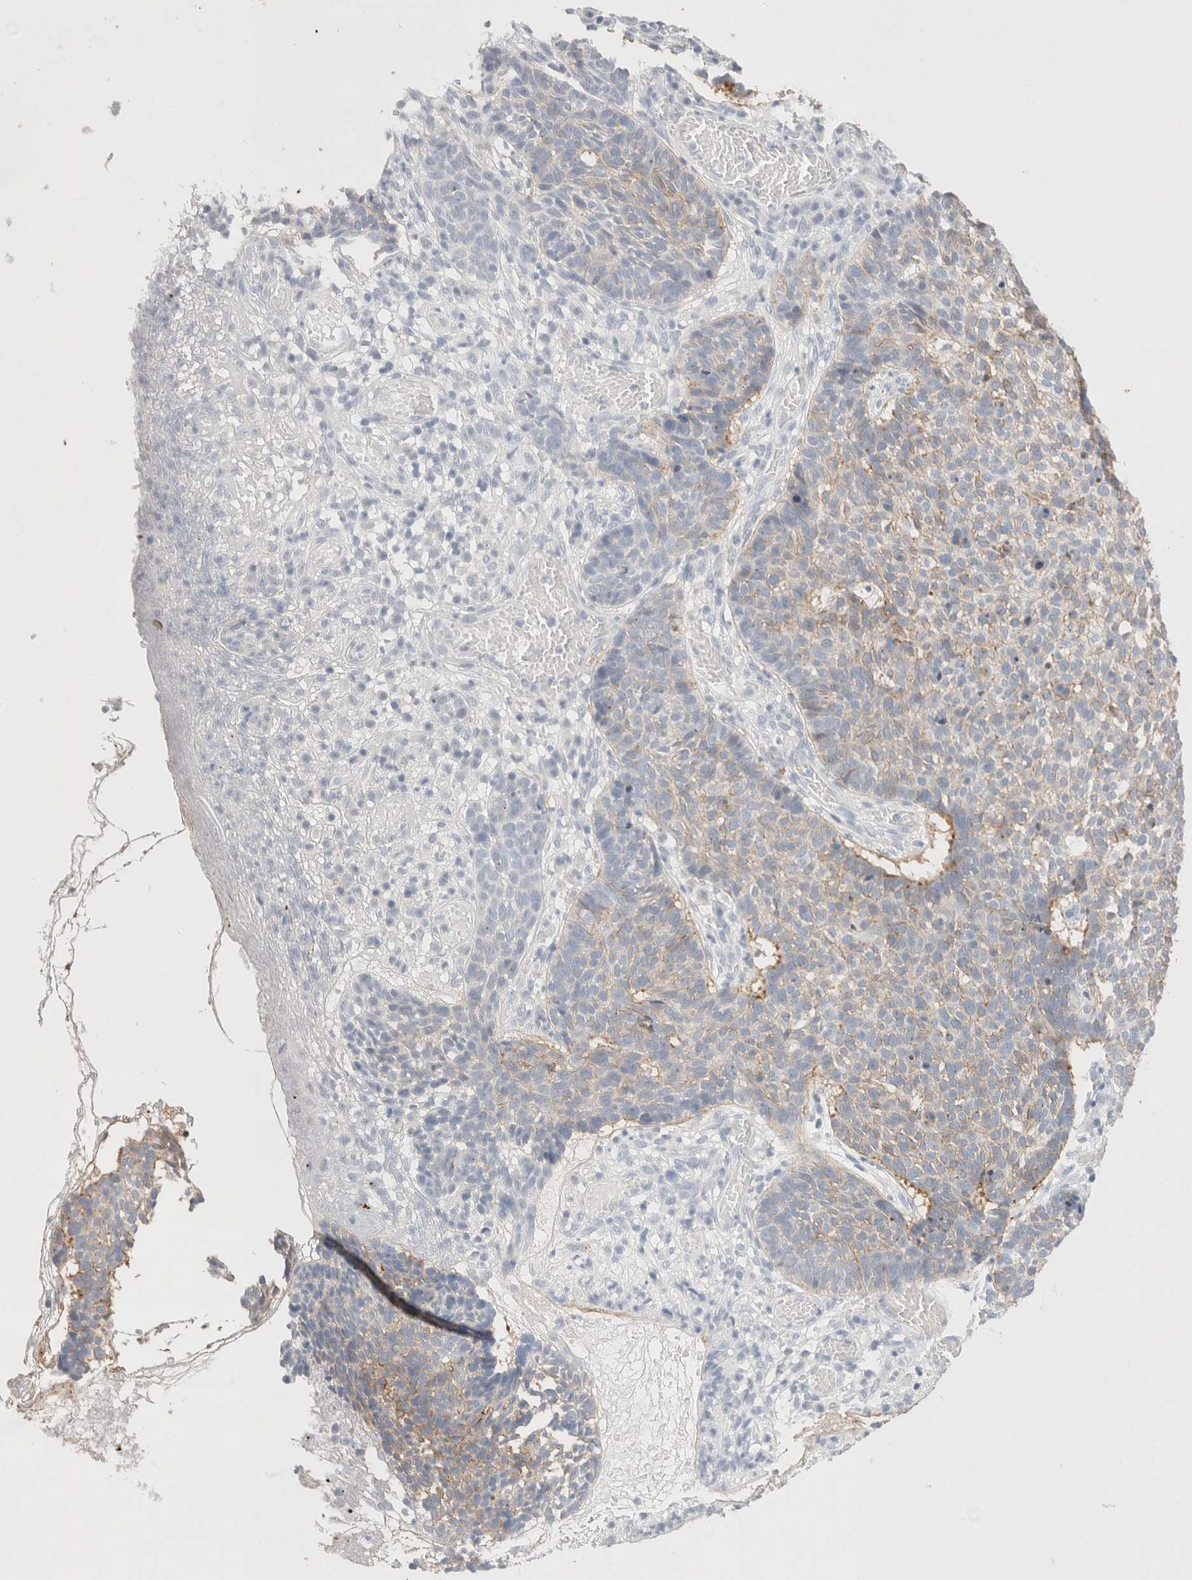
{"staining": {"intensity": "weak", "quantity": "25%-75%", "location": "cytoplasmic/membranous"}, "tissue": "skin cancer", "cell_type": "Tumor cells", "image_type": "cancer", "snomed": [{"axis": "morphology", "description": "Basal cell carcinoma"}, {"axis": "topography", "description": "Skin"}], "caption": "A photomicrograph of skin cancer stained for a protein shows weak cytoplasmic/membranous brown staining in tumor cells.", "gene": "EPCAM", "patient": {"sex": "male", "age": 85}}